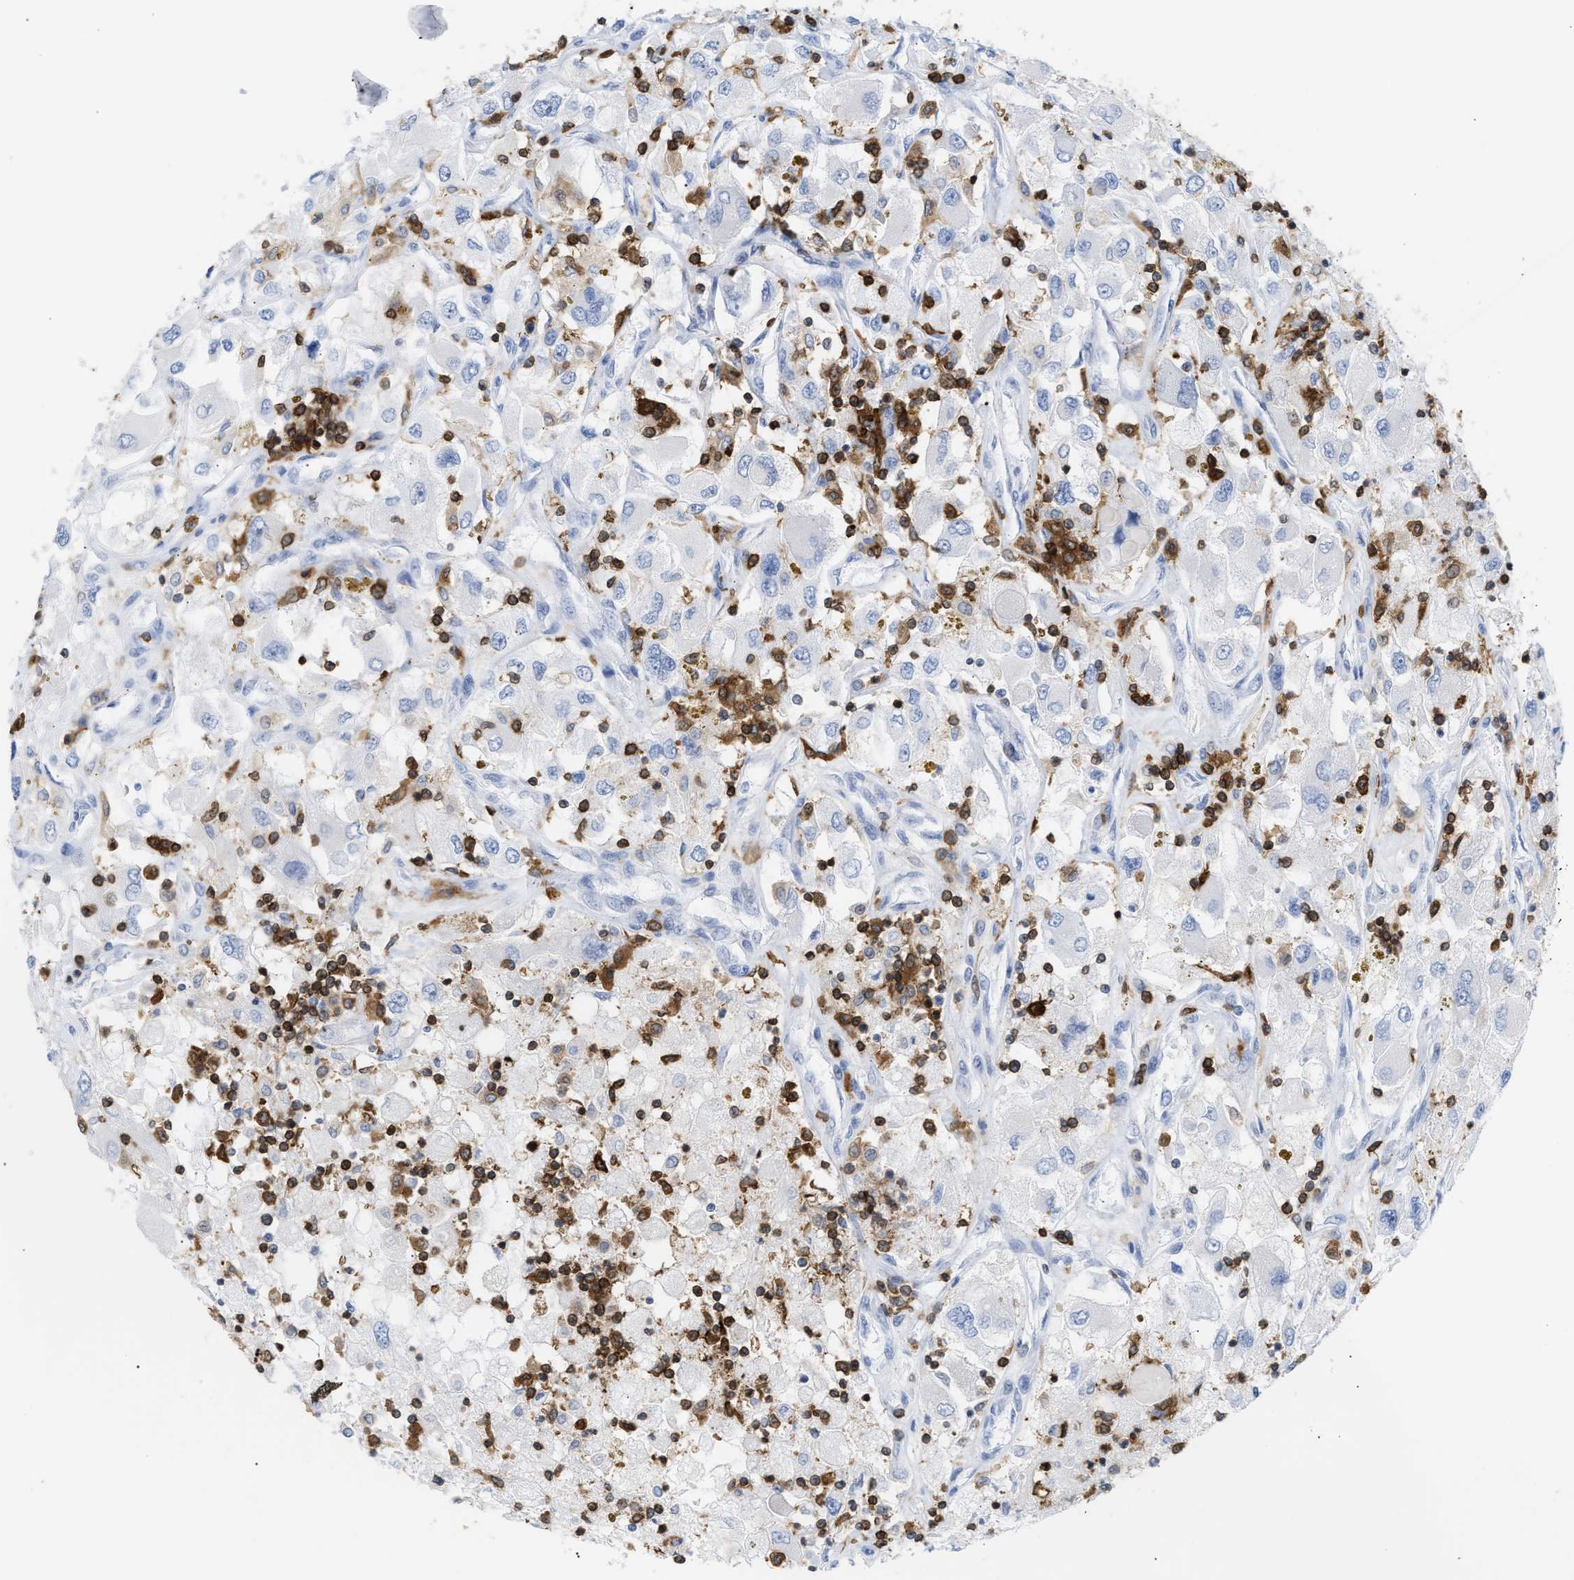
{"staining": {"intensity": "negative", "quantity": "none", "location": "none"}, "tissue": "renal cancer", "cell_type": "Tumor cells", "image_type": "cancer", "snomed": [{"axis": "morphology", "description": "Adenocarcinoma, NOS"}, {"axis": "topography", "description": "Kidney"}], "caption": "This is an immunohistochemistry micrograph of adenocarcinoma (renal). There is no staining in tumor cells.", "gene": "LCP1", "patient": {"sex": "female", "age": 52}}